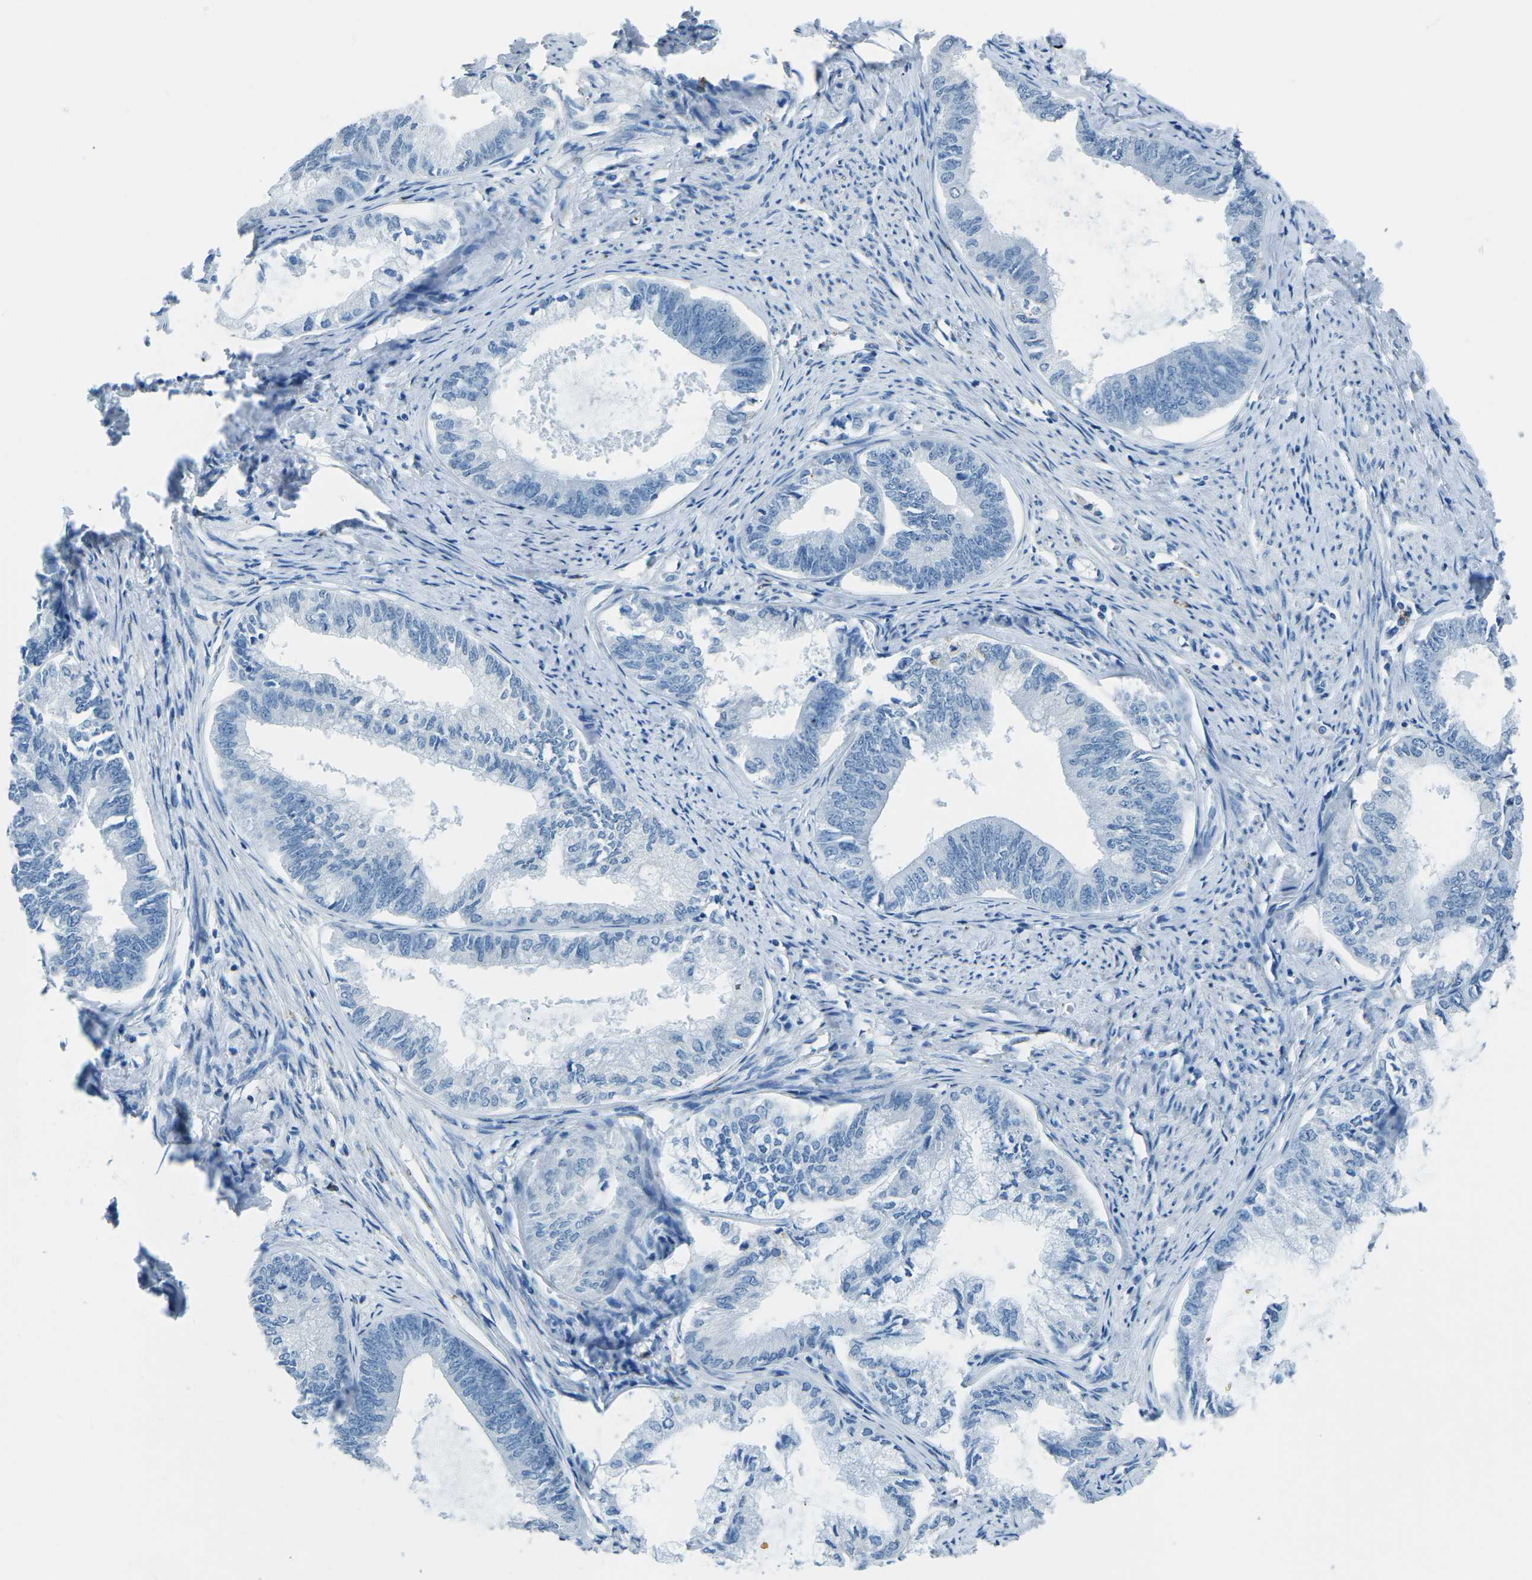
{"staining": {"intensity": "negative", "quantity": "none", "location": "none"}, "tissue": "endometrial cancer", "cell_type": "Tumor cells", "image_type": "cancer", "snomed": [{"axis": "morphology", "description": "Adenocarcinoma, NOS"}, {"axis": "topography", "description": "Endometrium"}], "caption": "Immunohistochemistry micrograph of human endometrial cancer stained for a protein (brown), which shows no positivity in tumor cells.", "gene": "MYH8", "patient": {"sex": "female", "age": 86}}